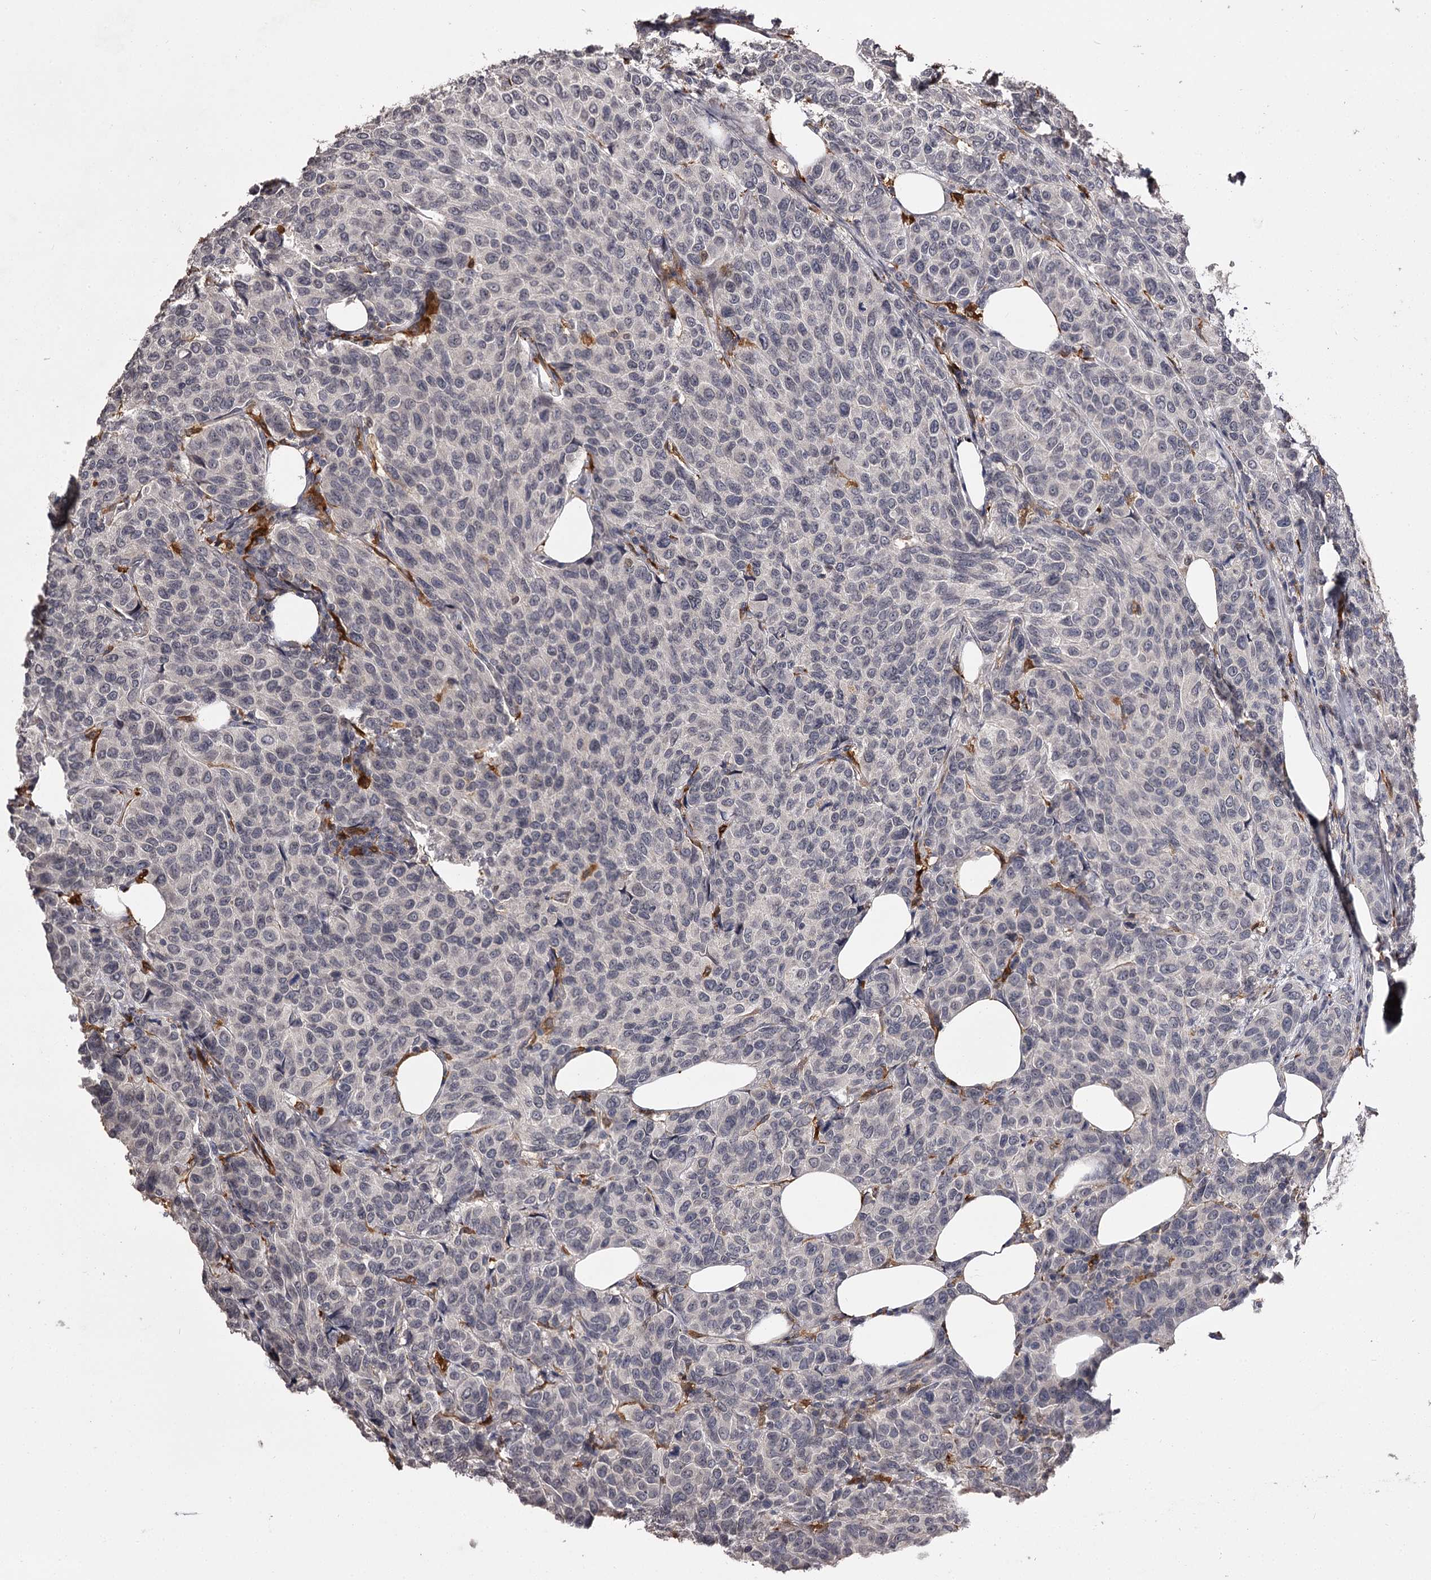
{"staining": {"intensity": "negative", "quantity": "none", "location": "none"}, "tissue": "breast cancer", "cell_type": "Tumor cells", "image_type": "cancer", "snomed": [{"axis": "morphology", "description": "Duct carcinoma"}, {"axis": "topography", "description": "Breast"}], "caption": "The histopathology image shows no staining of tumor cells in breast cancer. Brightfield microscopy of IHC stained with DAB (3,3'-diaminobenzidine) (brown) and hematoxylin (blue), captured at high magnification.", "gene": "SLC32A1", "patient": {"sex": "female", "age": 55}}